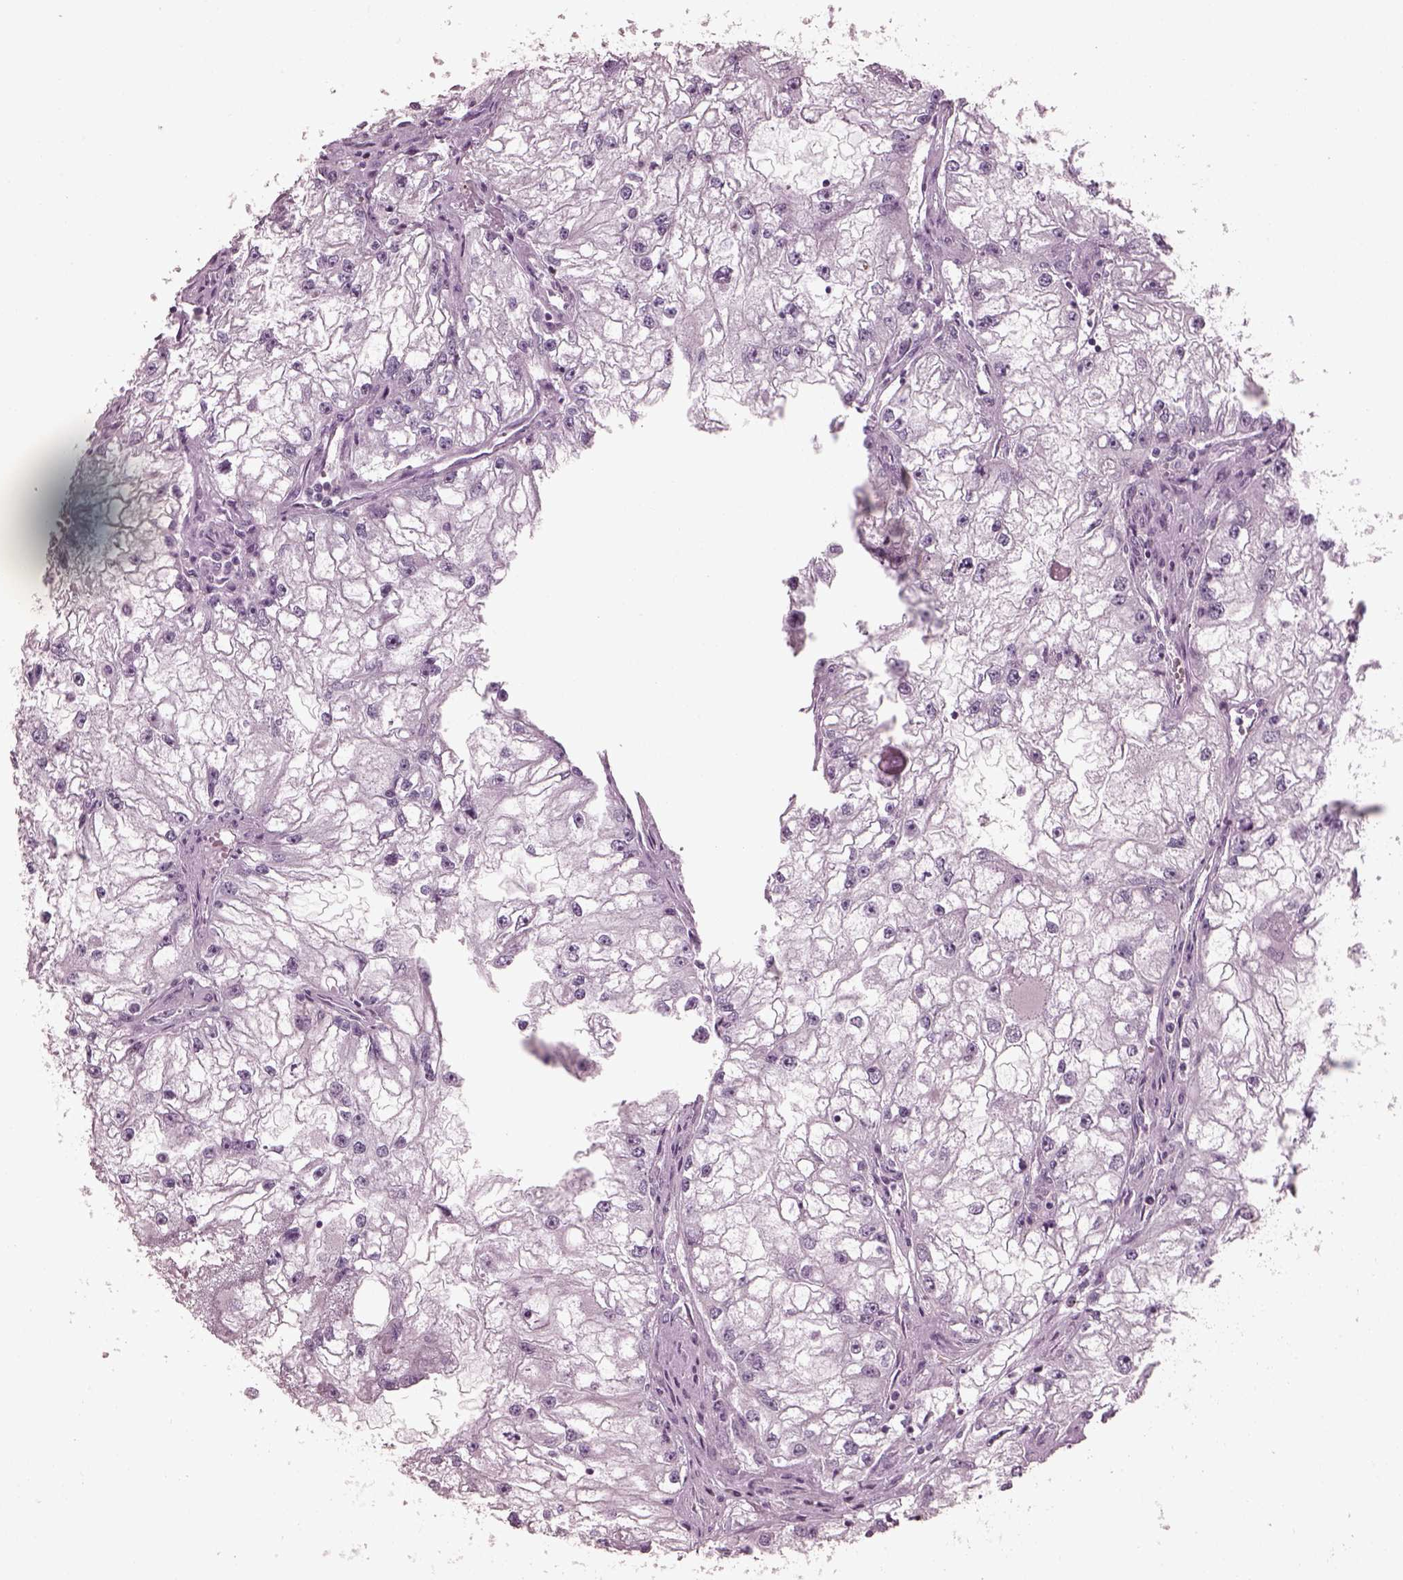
{"staining": {"intensity": "negative", "quantity": "none", "location": "none"}, "tissue": "renal cancer", "cell_type": "Tumor cells", "image_type": "cancer", "snomed": [{"axis": "morphology", "description": "Adenocarcinoma, NOS"}, {"axis": "topography", "description": "Kidney"}], "caption": "Immunohistochemical staining of human adenocarcinoma (renal) displays no significant expression in tumor cells. Nuclei are stained in blue.", "gene": "PDC", "patient": {"sex": "male", "age": 59}}